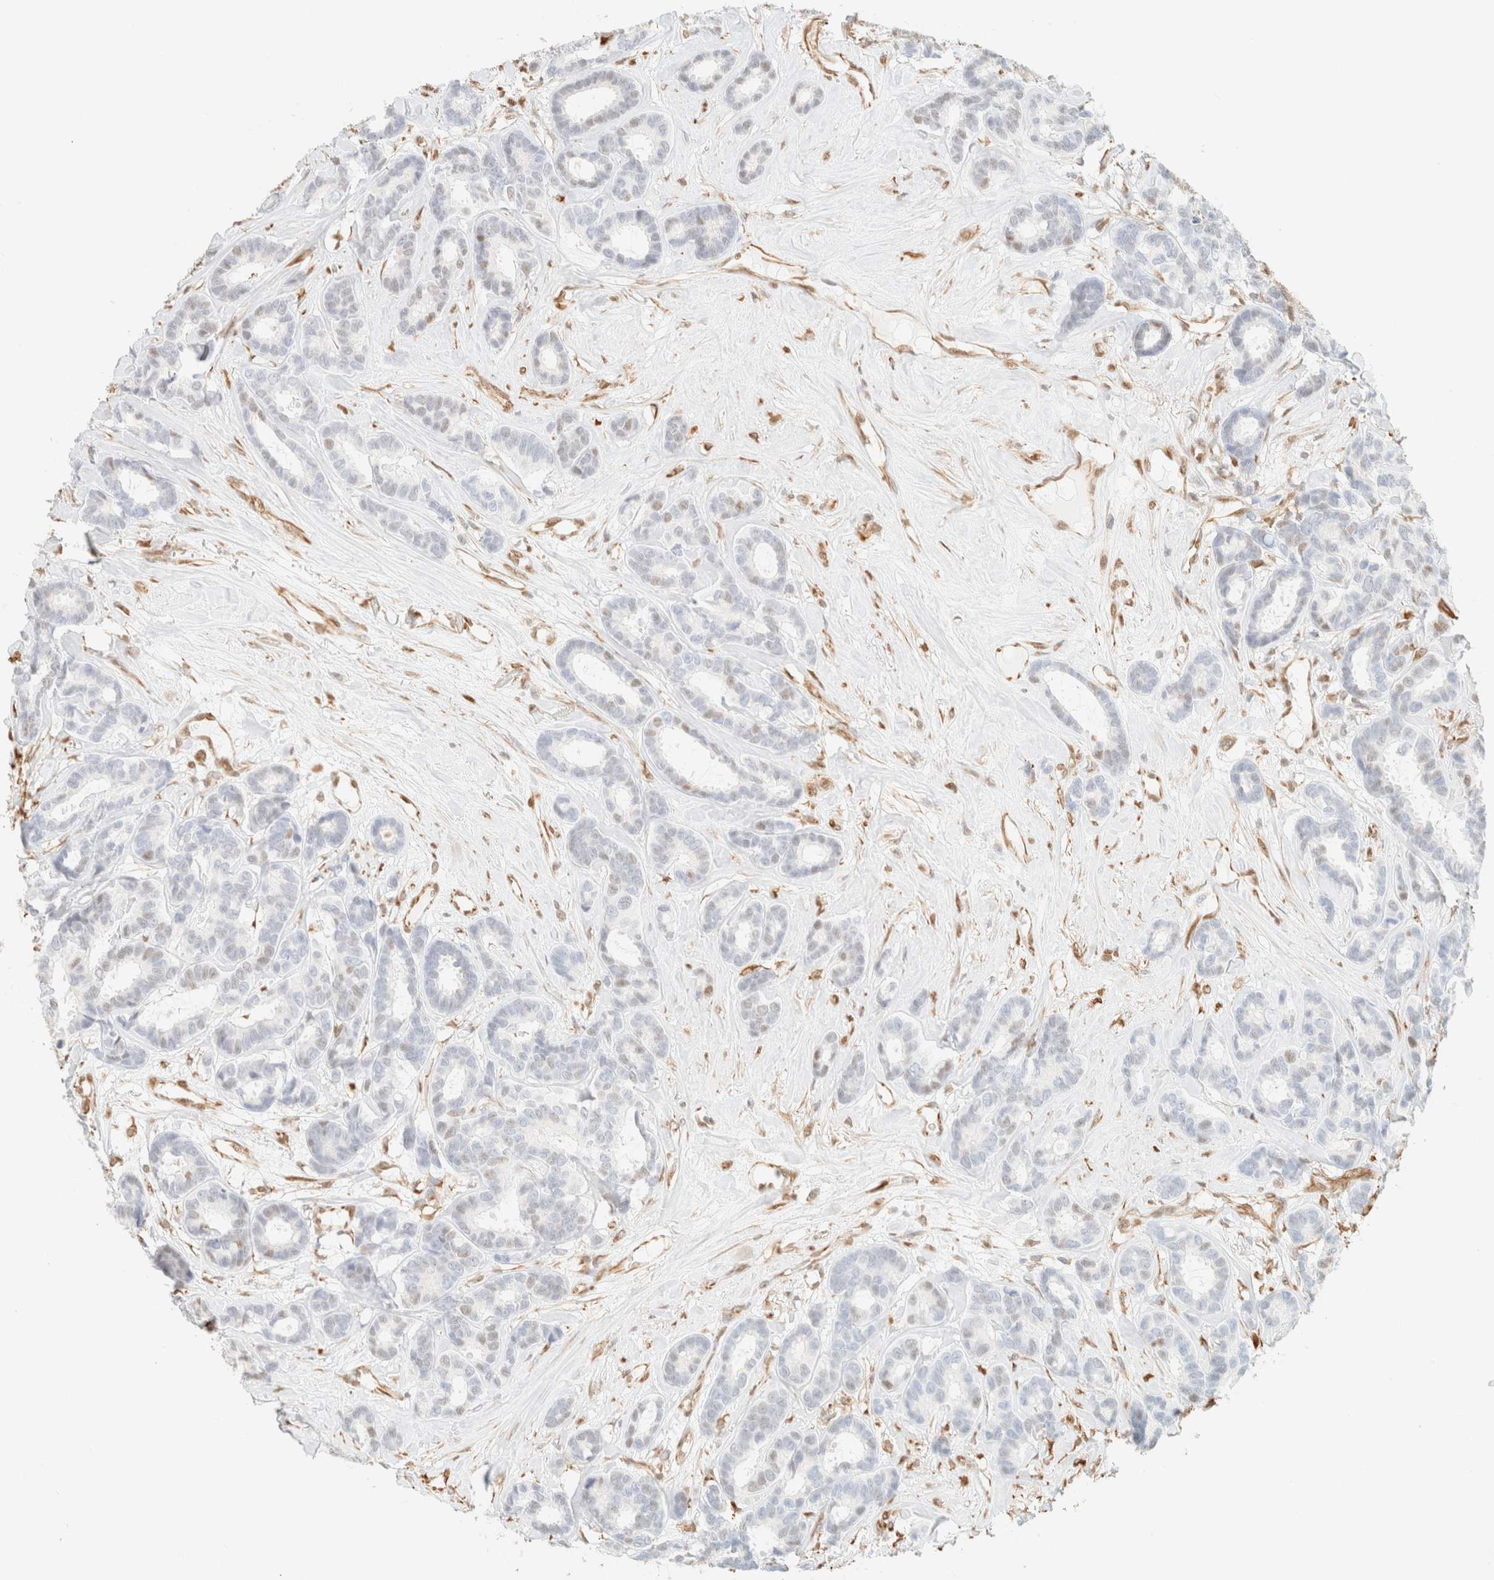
{"staining": {"intensity": "moderate", "quantity": "<25%", "location": "nuclear"}, "tissue": "breast cancer", "cell_type": "Tumor cells", "image_type": "cancer", "snomed": [{"axis": "morphology", "description": "Duct carcinoma"}, {"axis": "topography", "description": "Breast"}], "caption": "Human intraductal carcinoma (breast) stained for a protein (brown) reveals moderate nuclear positive staining in about <25% of tumor cells.", "gene": "ZSCAN18", "patient": {"sex": "female", "age": 87}}